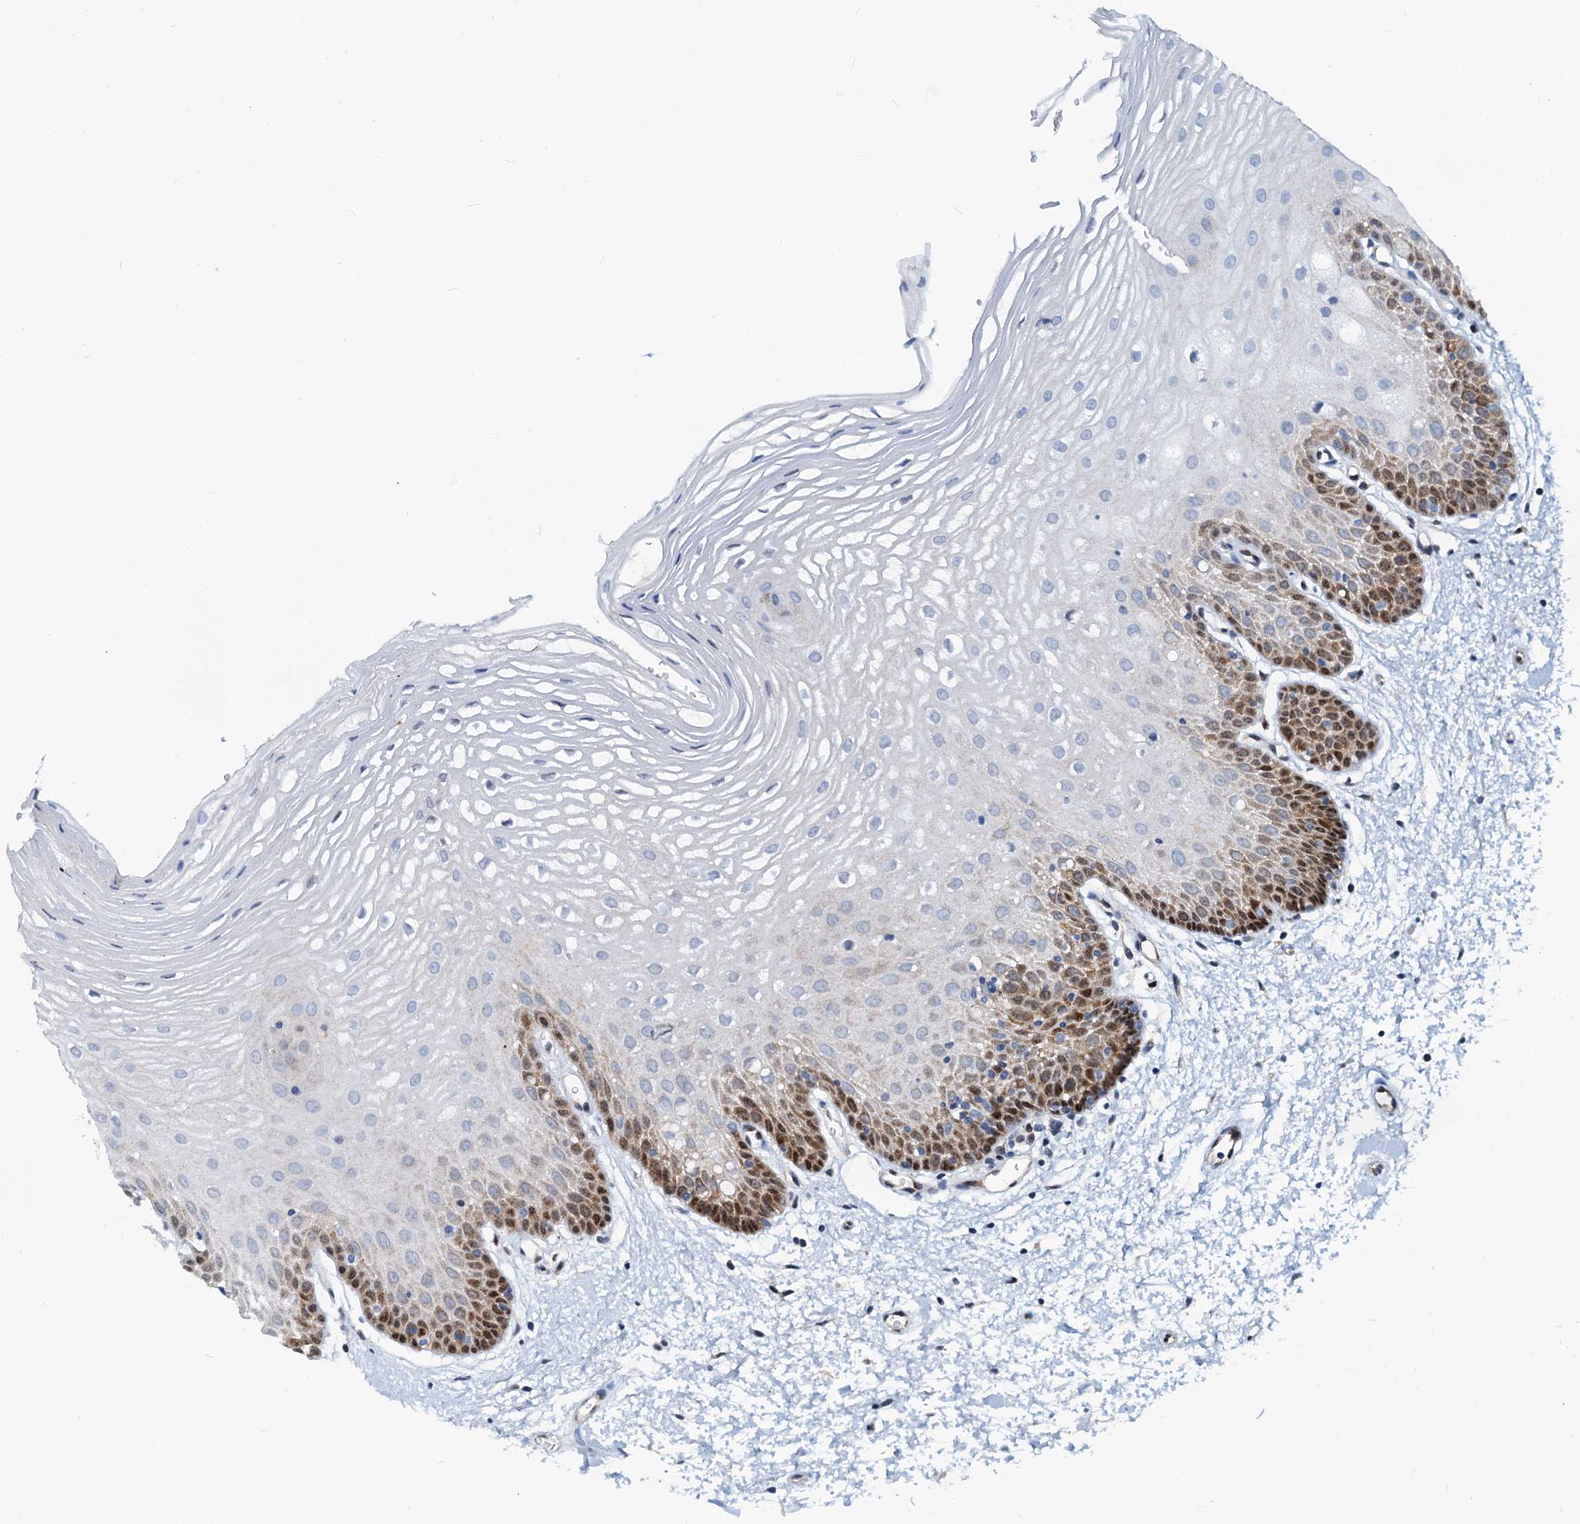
{"staining": {"intensity": "moderate", "quantity": "<25%", "location": "nuclear"}, "tissue": "oral mucosa", "cell_type": "Squamous epithelial cells", "image_type": "normal", "snomed": [{"axis": "morphology", "description": "Normal tissue, NOS"}, {"axis": "topography", "description": "Oral tissue"}, {"axis": "topography", "description": "Tounge, NOS"}], "caption": "This is a photomicrograph of immunohistochemistry (IHC) staining of normal oral mucosa, which shows moderate staining in the nuclear of squamous epithelial cells.", "gene": "PTGES3", "patient": {"sex": "female", "age": 73}}